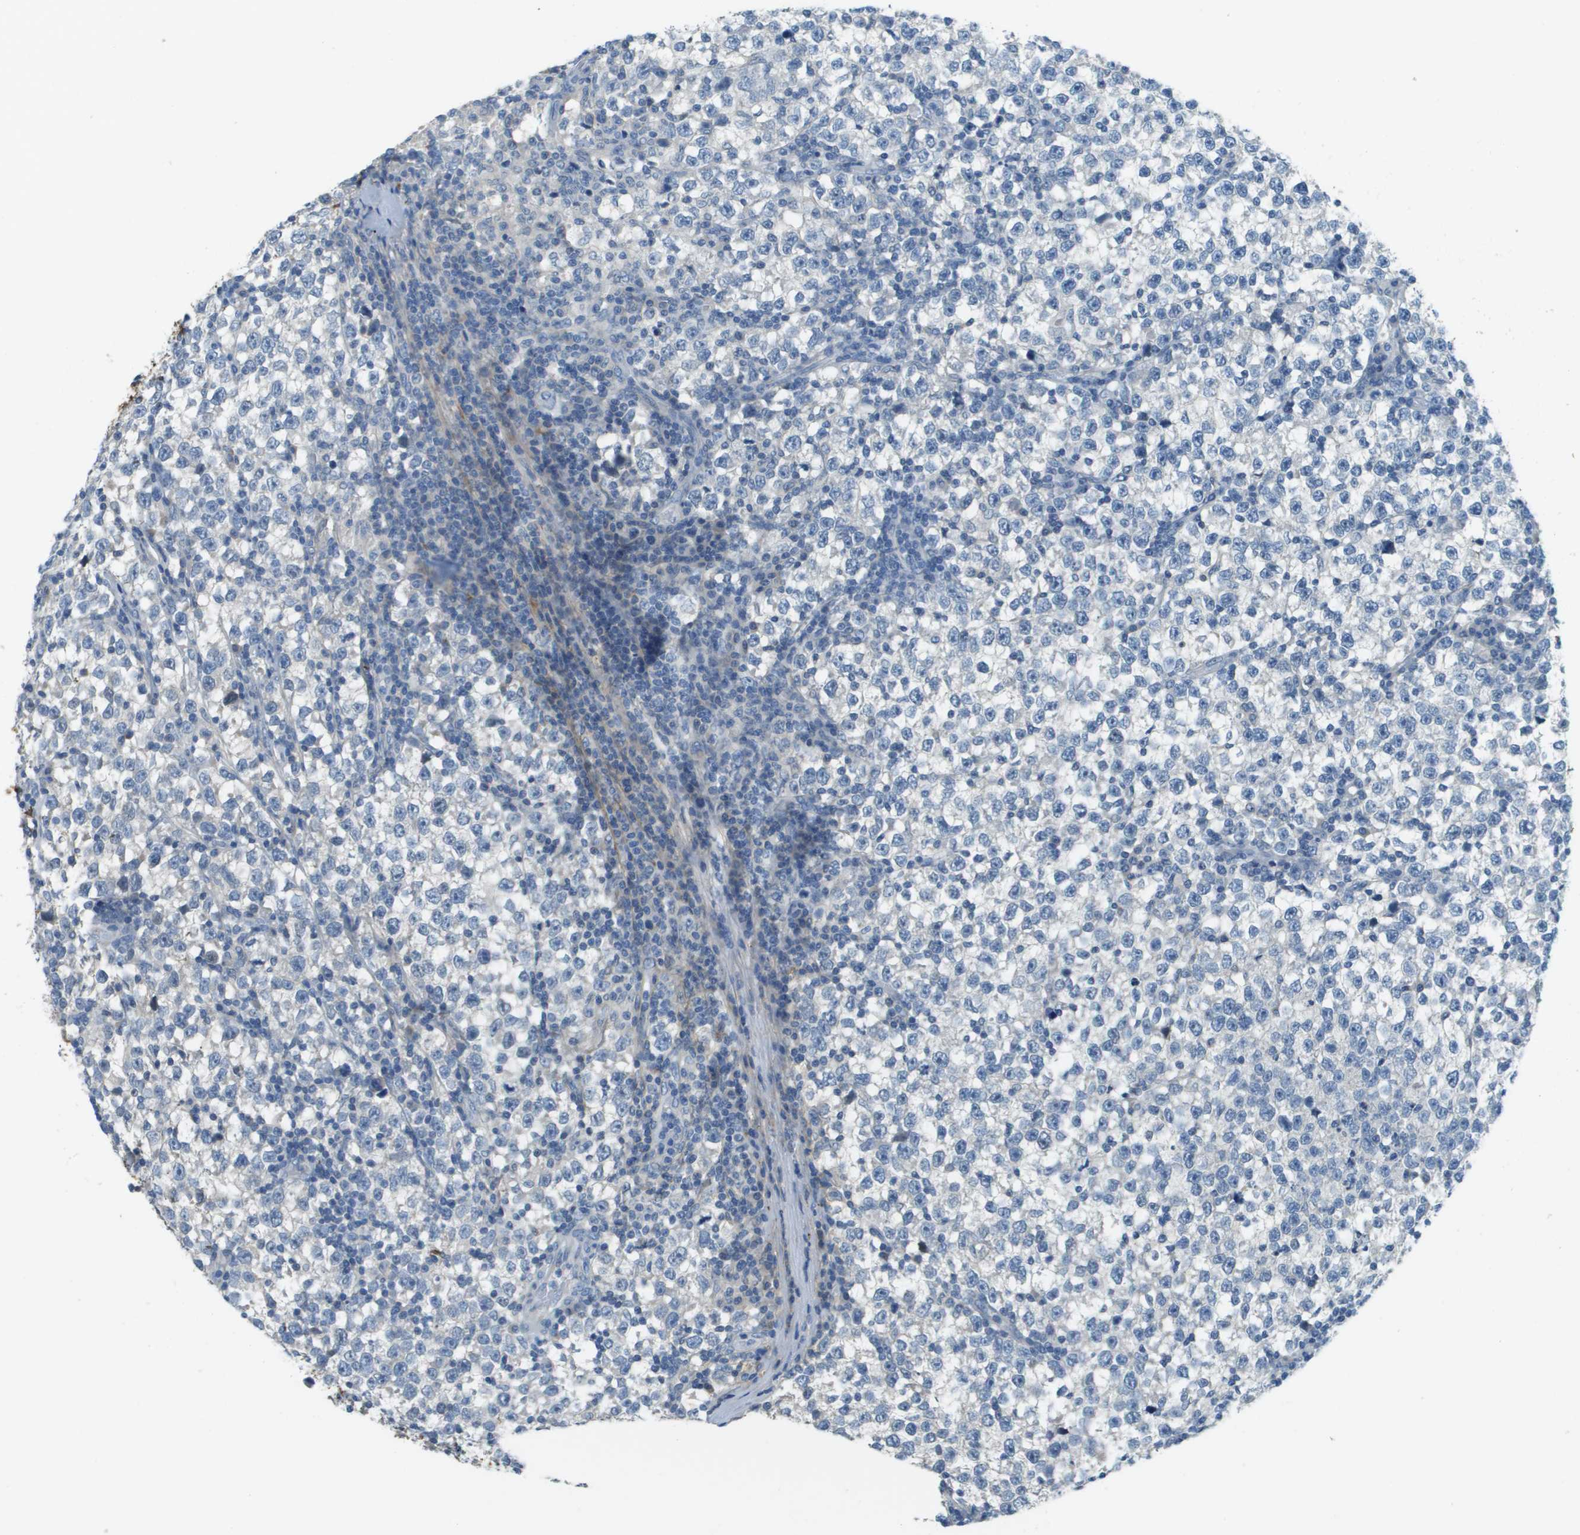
{"staining": {"intensity": "negative", "quantity": "none", "location": "none"}, "tissue": "testis cancer", "cell_type": "Tumor cells", "image_type": "cancer", "snomed": [{"axis": "morphology", "description": "Seminoma, NOS"}, {"axis": "topography", "description": "Testis"}], "caption": "High power microscopy image of an immunohistochemistry photomicrograph of testis seminoma, revealing no significant staining in tumor cells.", "gene": "DCN", "patient": {"sex": "male", "age": 43}}